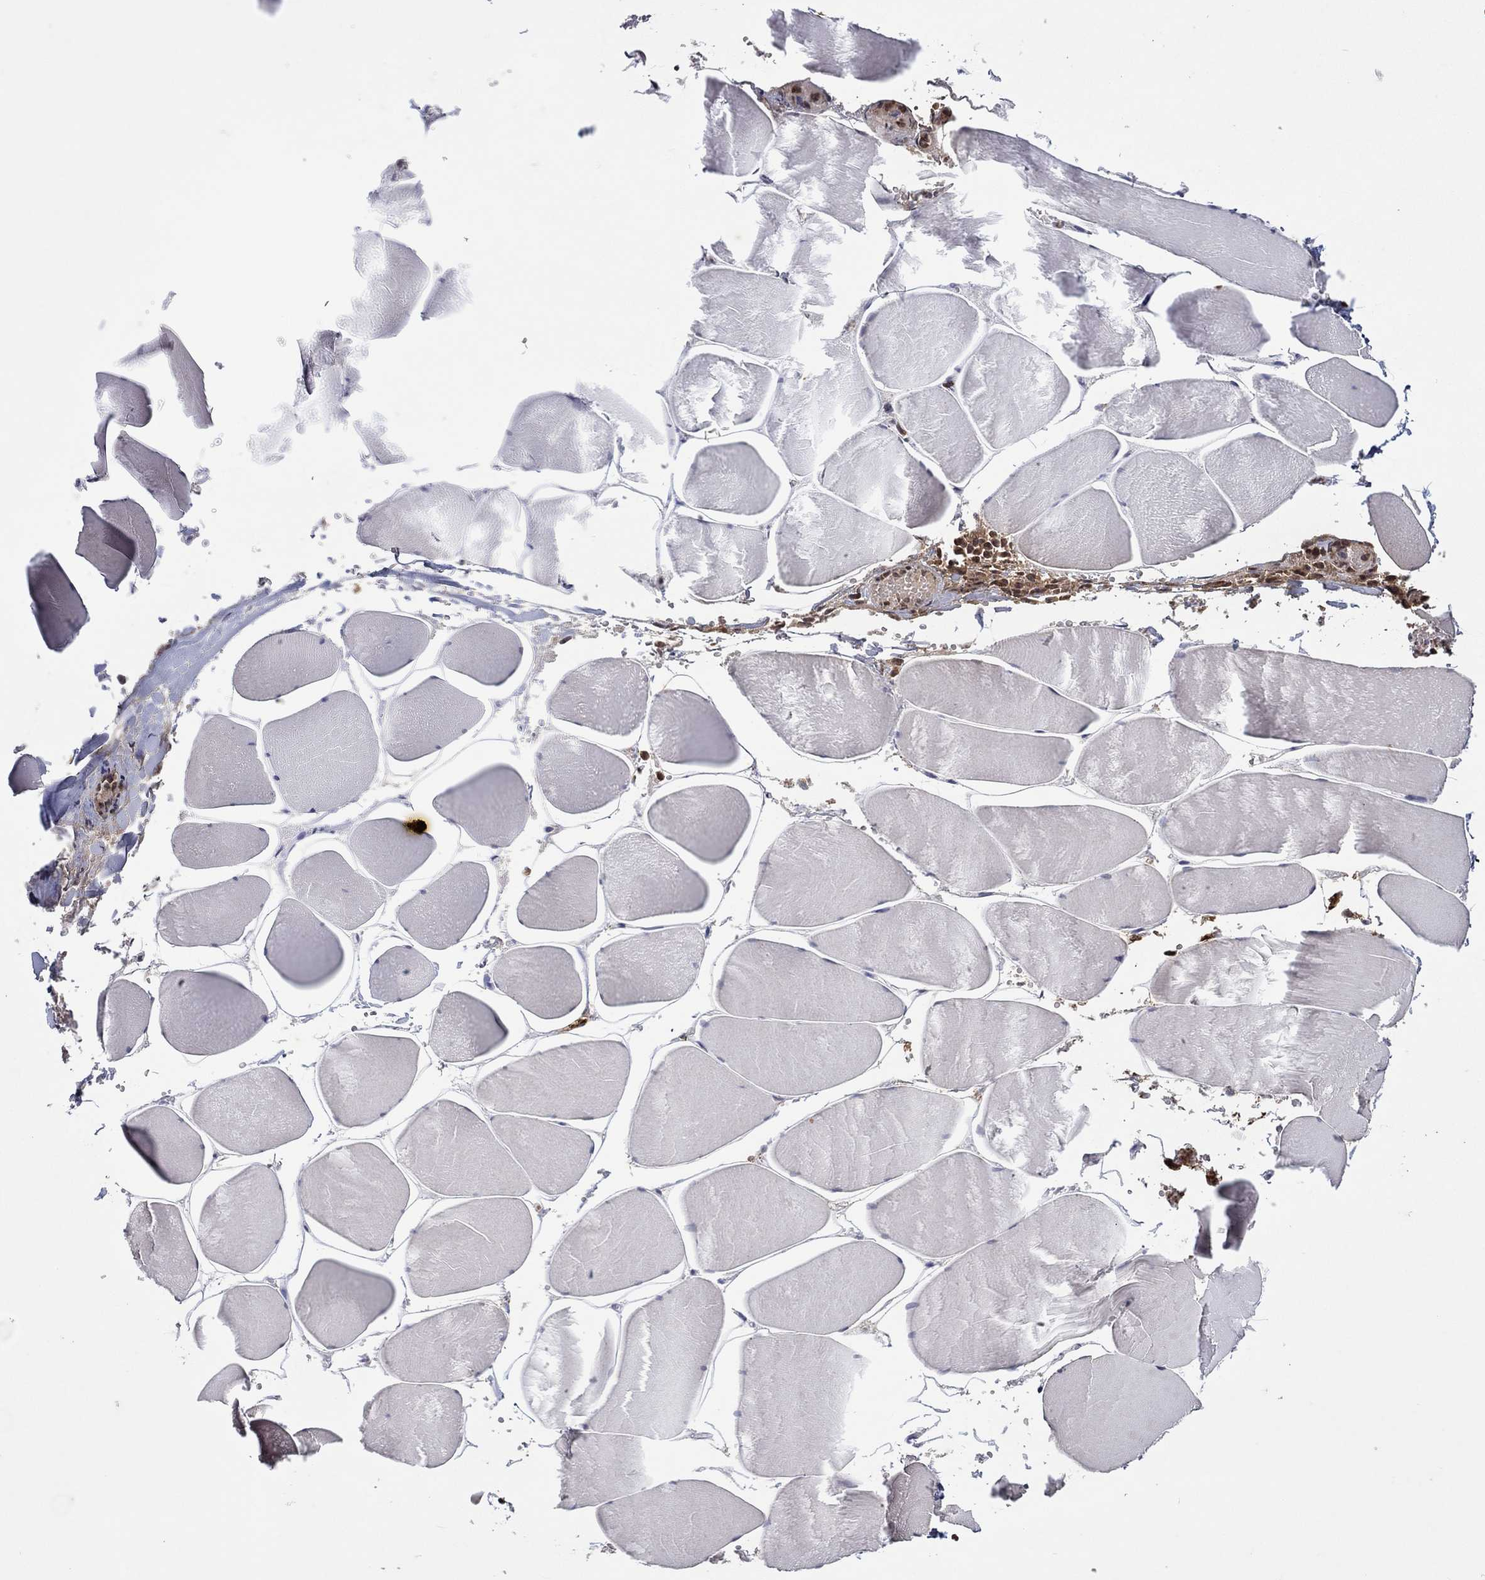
{"staining": {"intensity": "negative", "quantity": "none", "location": "none"}, "tissue": "skeletal muscle", "cell_type": "Myocytes", "image_type": "normal", "snomed": [{"axis": "morphology", "description": "Normal tissue, NOS"}, {"axis": "morphology", "description": "Malignant melanoma, Metastatic site"}, {"axis": "topography", "description": "Skeletal muscle"}], "caption": "IHC photomicrograph of unremarkable skeletal muscle: human skeletal muscle stained with DAB displays no significant protein positivity in myocytes.", "gene": "CCL5", "patient": {"sex": "male", "age": 50}}